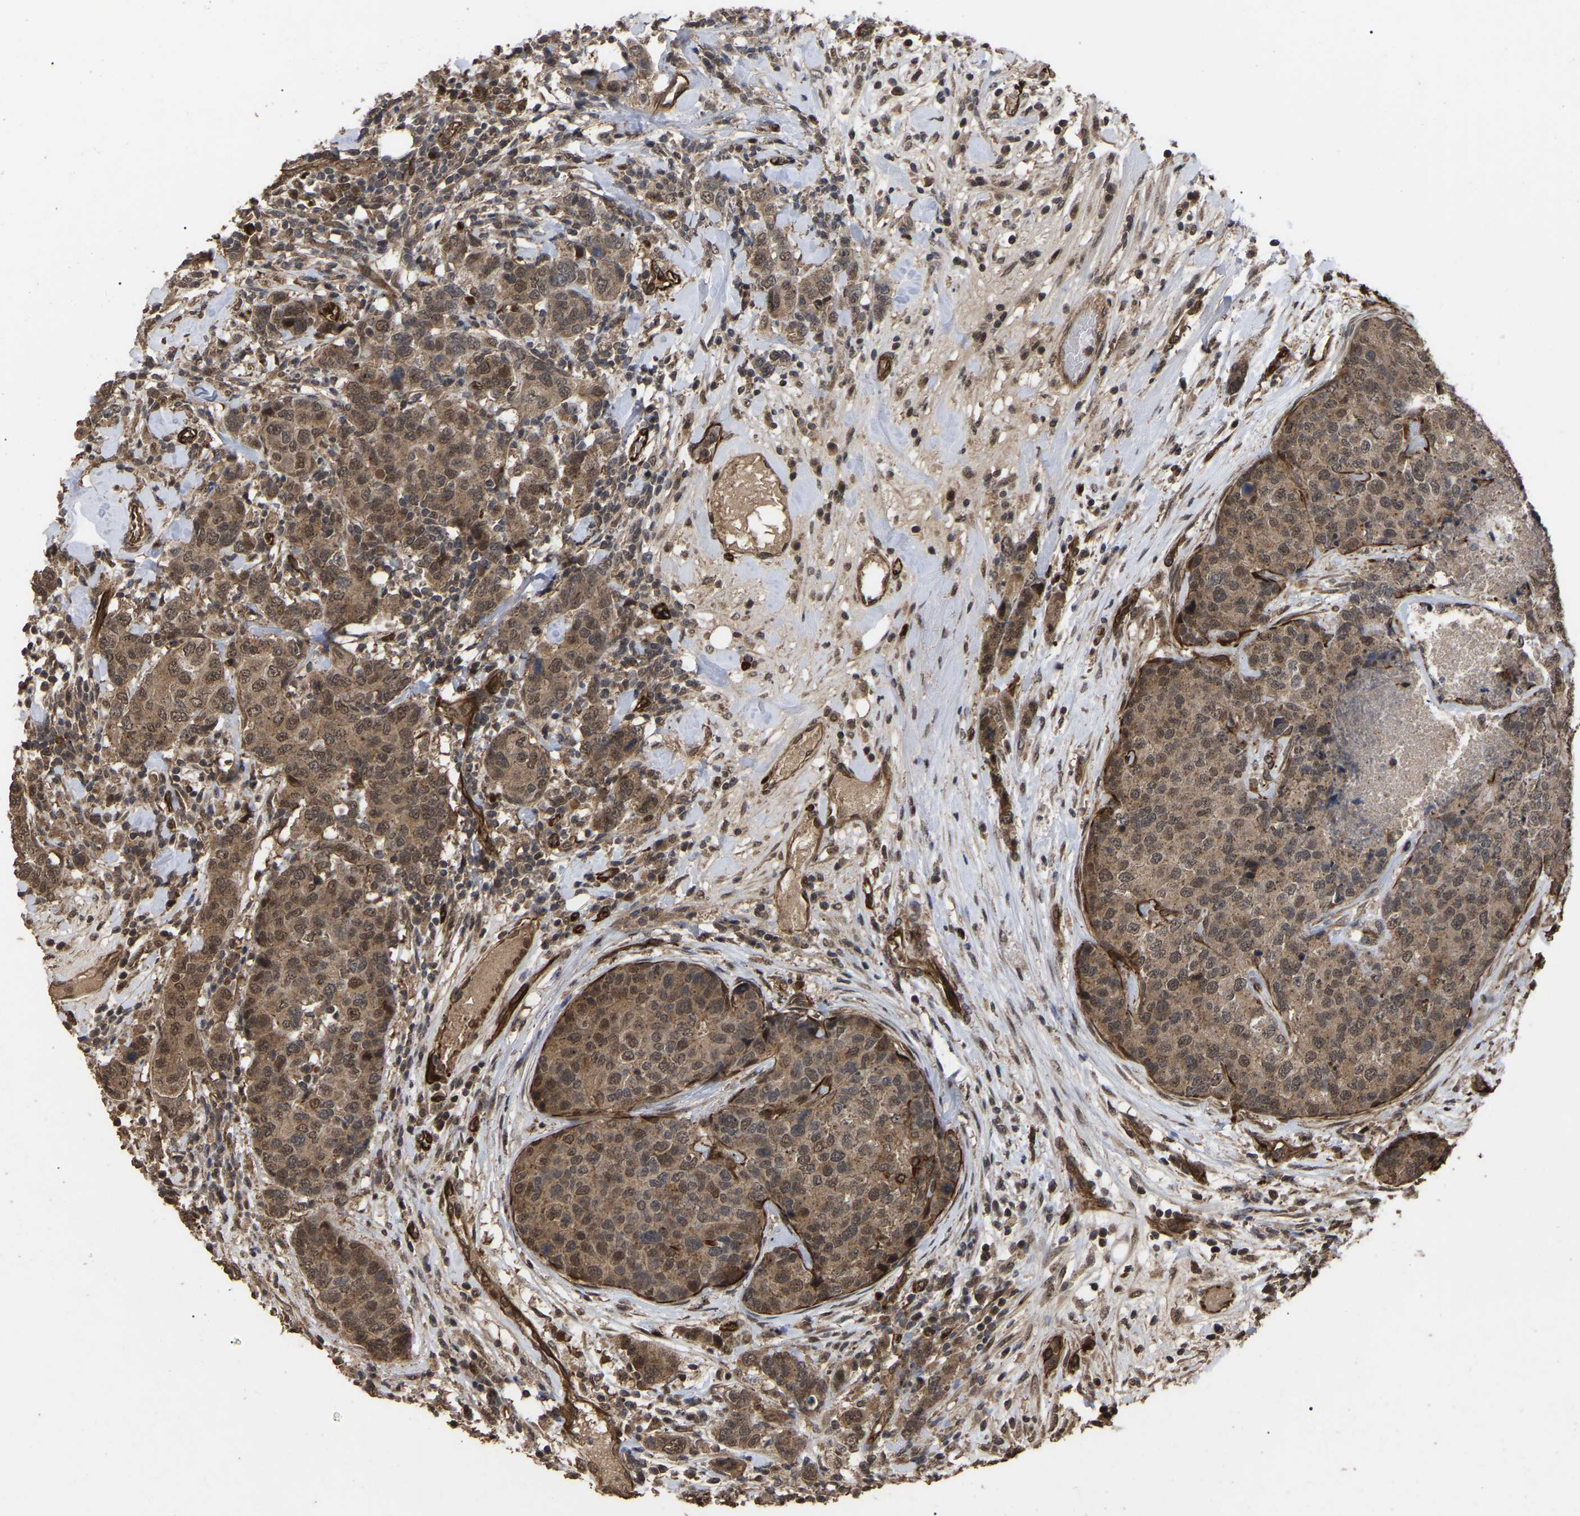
{"staining": {"intensity": "moderate", "quantity": ">75%", "location": "cytoplasmic/membranous,nuclear"}, "tissue": "breast cancer", "cell_type": "Tumor cells", "image_type": "cancer", "snomed": [{"axis": "morphology", "description": "Lobular carcinoma"}, {"axis": "topography", "description": "Breast"}], "caption": "The immunohistochemical stain highlights moderate cytoplasmic/membranous and nuclear staining in tumor cells of breast cancer tissue.", "gene": "FAM161B", "patient": {"sex": "female", "age": 59}}